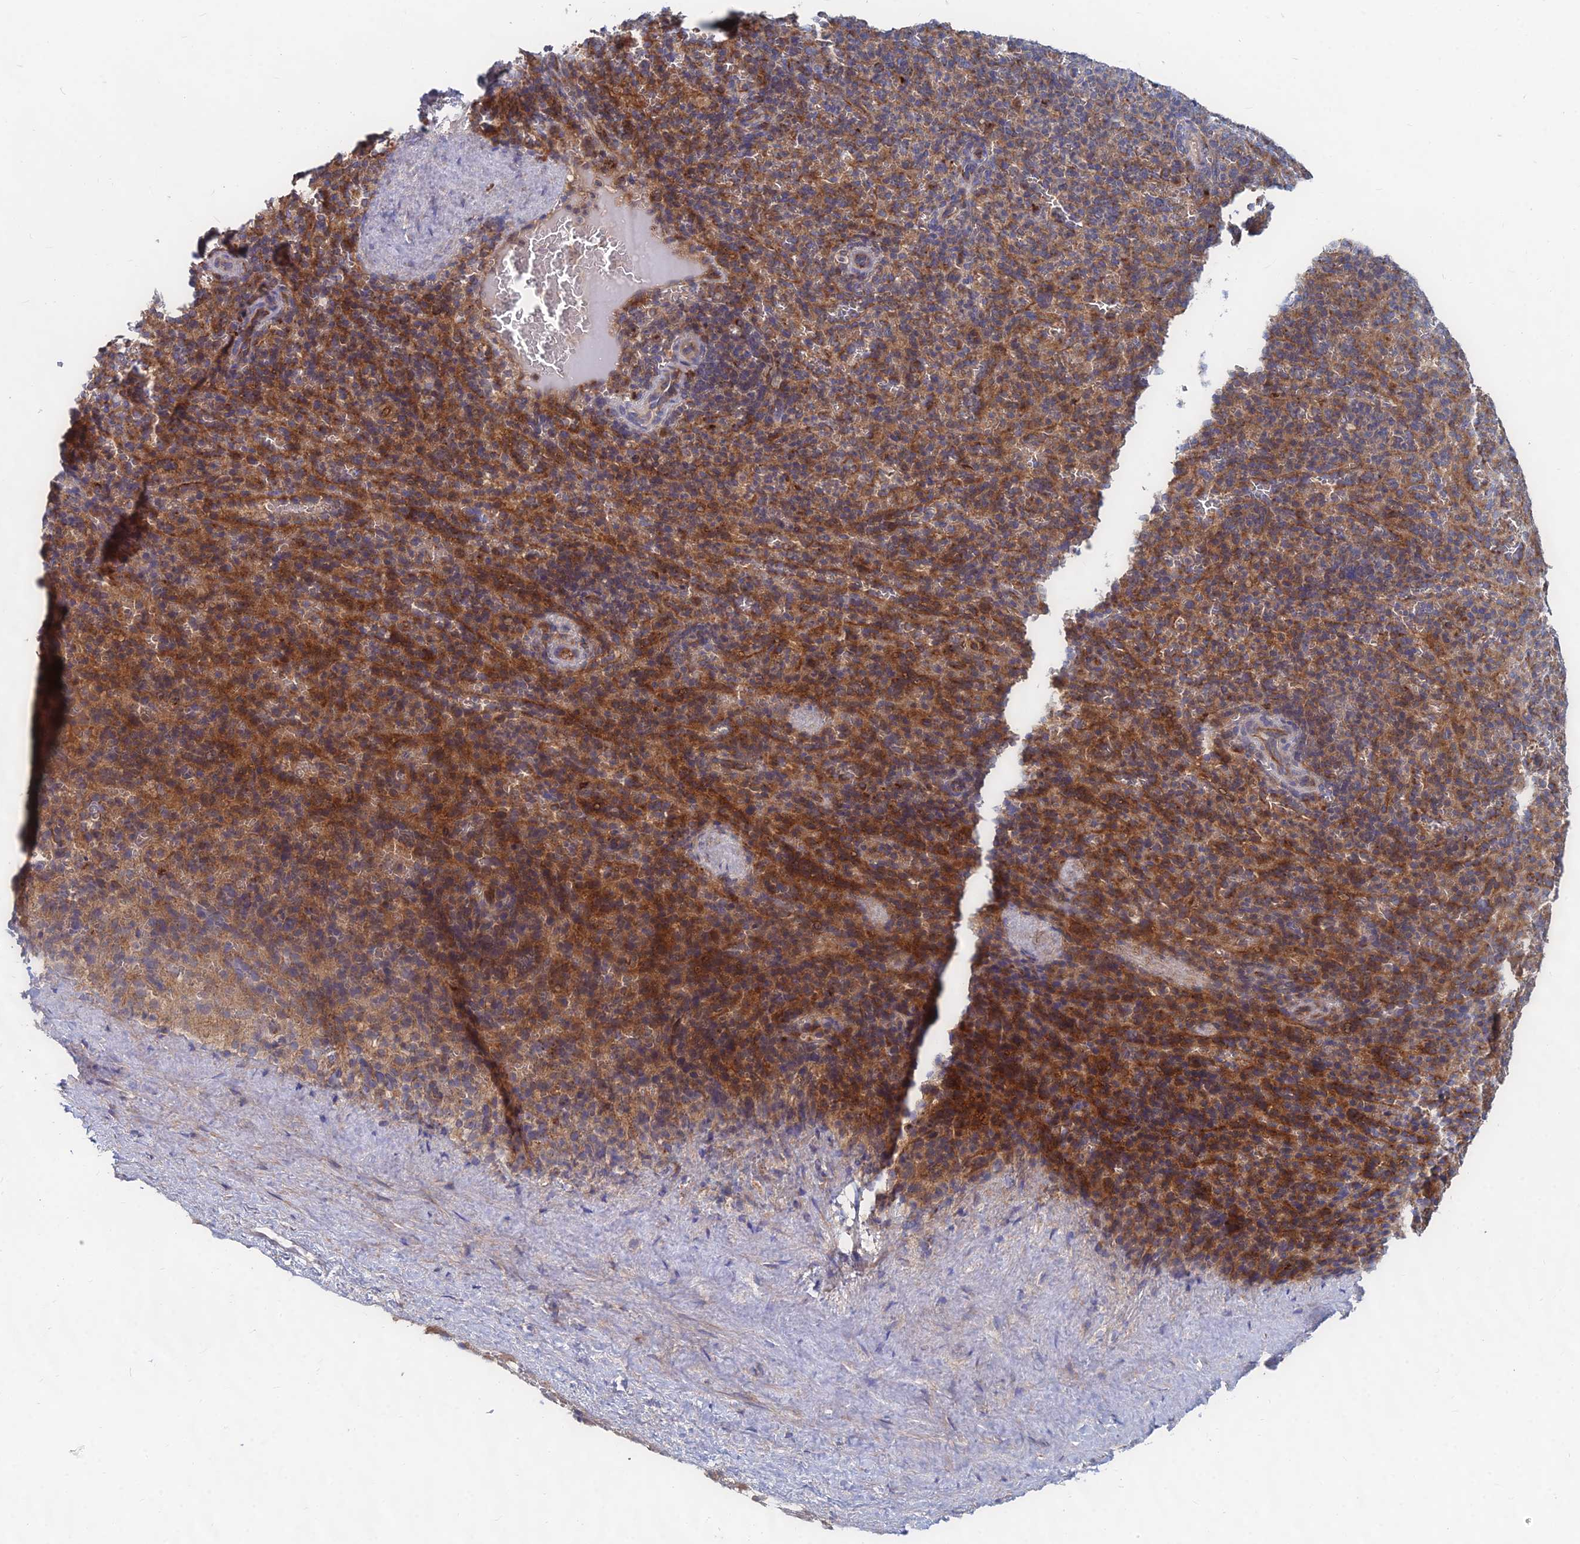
{"staining": {"intensity": "weak", "quantity": "<25%", "location": "cytoplasmic/membranous"}, "tissue": "spleen", "cell_type": "Cells in red pulp", "image_type": "normal", "snomed": [{"axis": "morphology", "description": "Normal tissue, NOS"}, {"axis": "topography", "description": "Spleen"}], "caption": "This histopathology image is of unremarkable spleen stained with immunohistochemistry (IHC) to label a protein in brown with the nuclei are counter-stained blue. There is no staining in cells in red pulp. (Stains: DAB (3,3'-diaminobenzidine) immunohistochemistry (IHC) with hematoxylin counter stain, Microscopy: brightfield microscopy at high magnification).", "gene": "CCZ1B", "patient": {"sex": "female", "age": 21}}